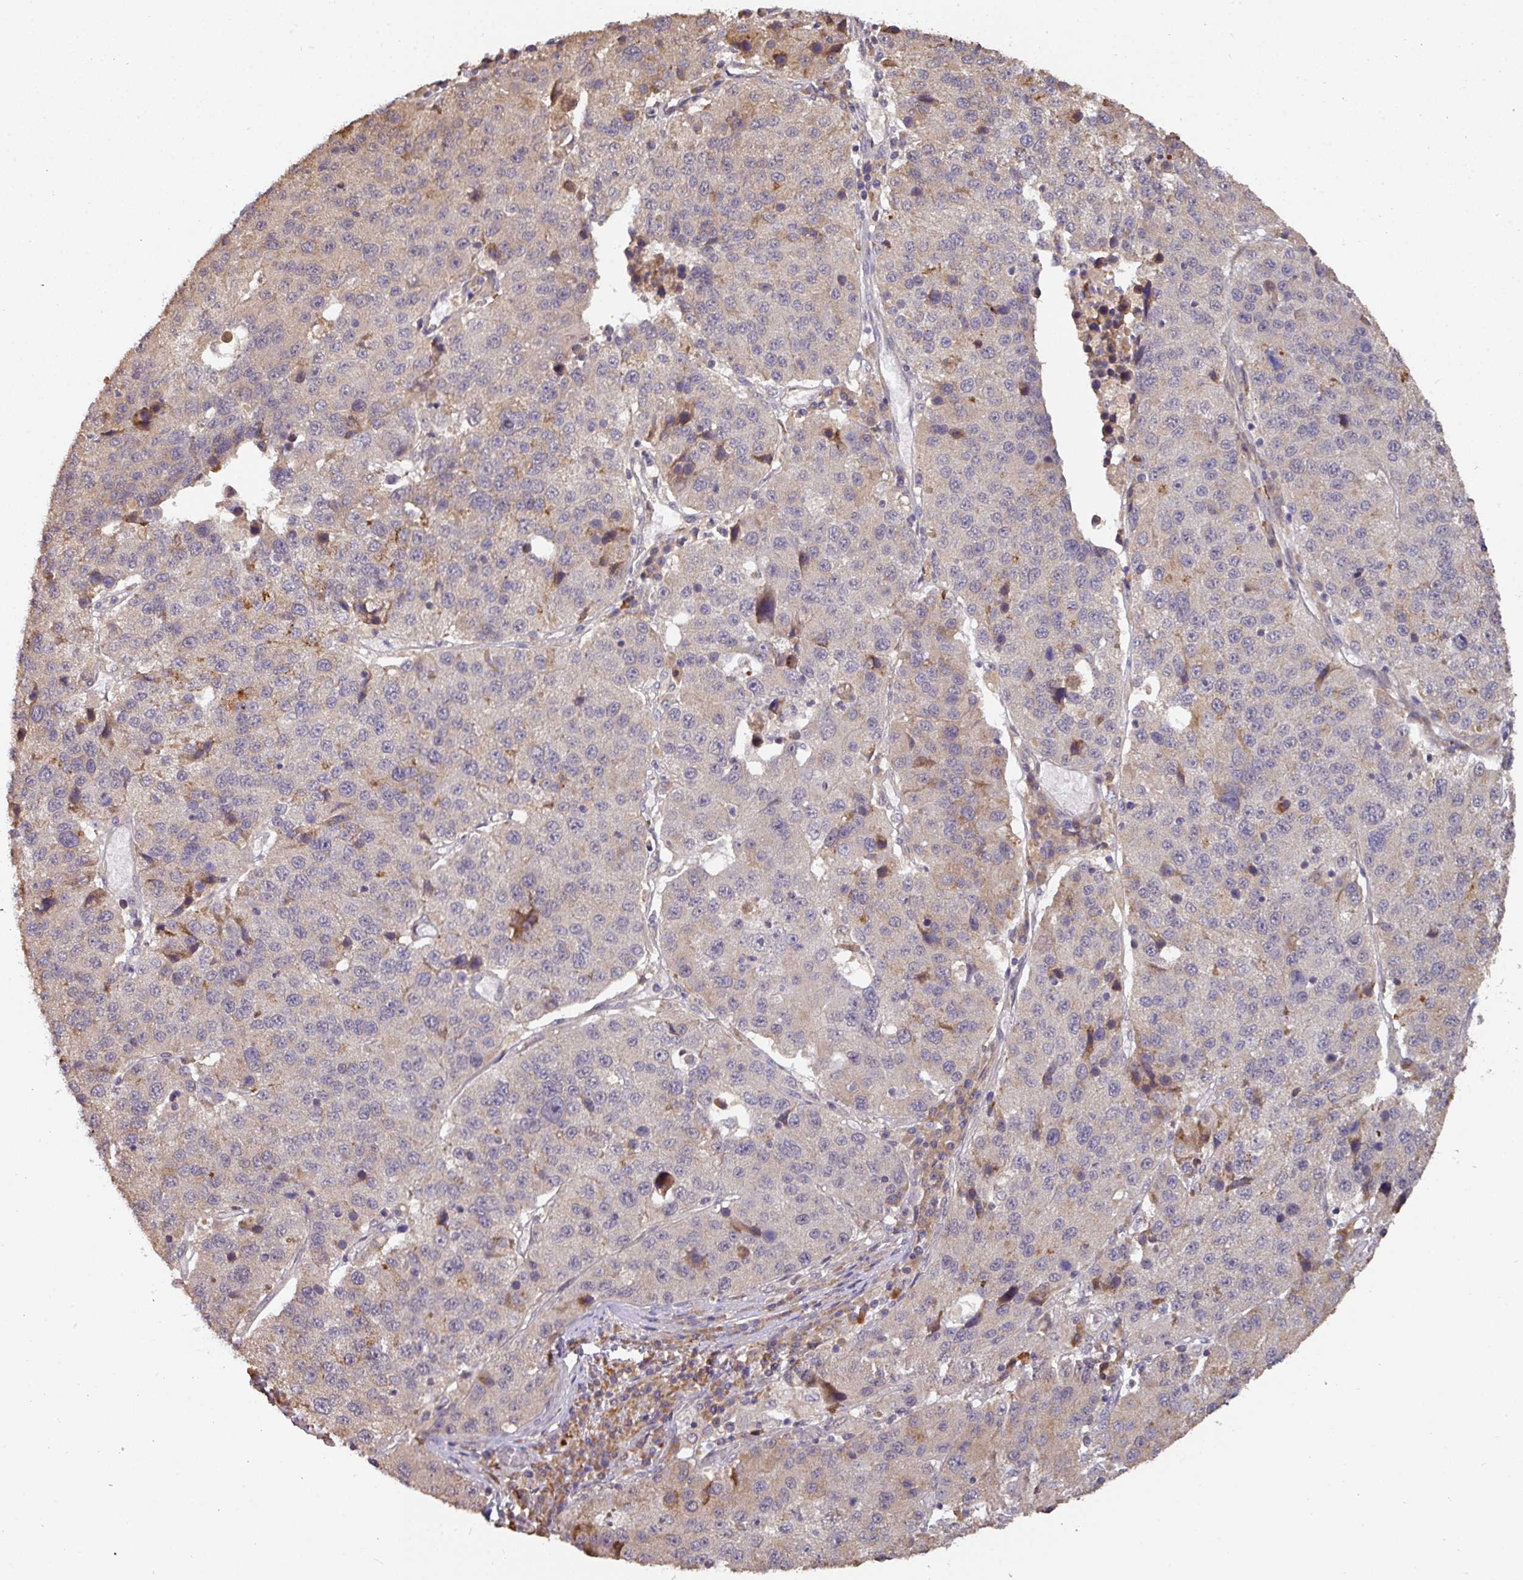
{"staining": {"intensity": "moderate", "quantity": "<25%", "location": "cytoplasmic/membranous"}, "tissue": "stomach cancer", "cell_type": "Tumor cells", "image_type": "cancer", "snomed": [{"axis": "morphology", "description": "Adenocarcinoma, NOS"}, {"axis": "topography", "description": "Stomach"}], "caption": "Immunohistochemistry (IHC) staining of stomach adenocarcinoma, which demonstrates low levels of moderate cytoplasmic/membranous staining in about <25% of tumor cells indicating moderate cytoplasmic/membranous protein expression. The staining was performed using DAB (3,3'-diaminobenzidine) (brown) for protein detection and nuclei were counterstained in hematoxylin (blue).", "gene": "ACVR2B", "patient": {"sex": "male", "age": 71}}